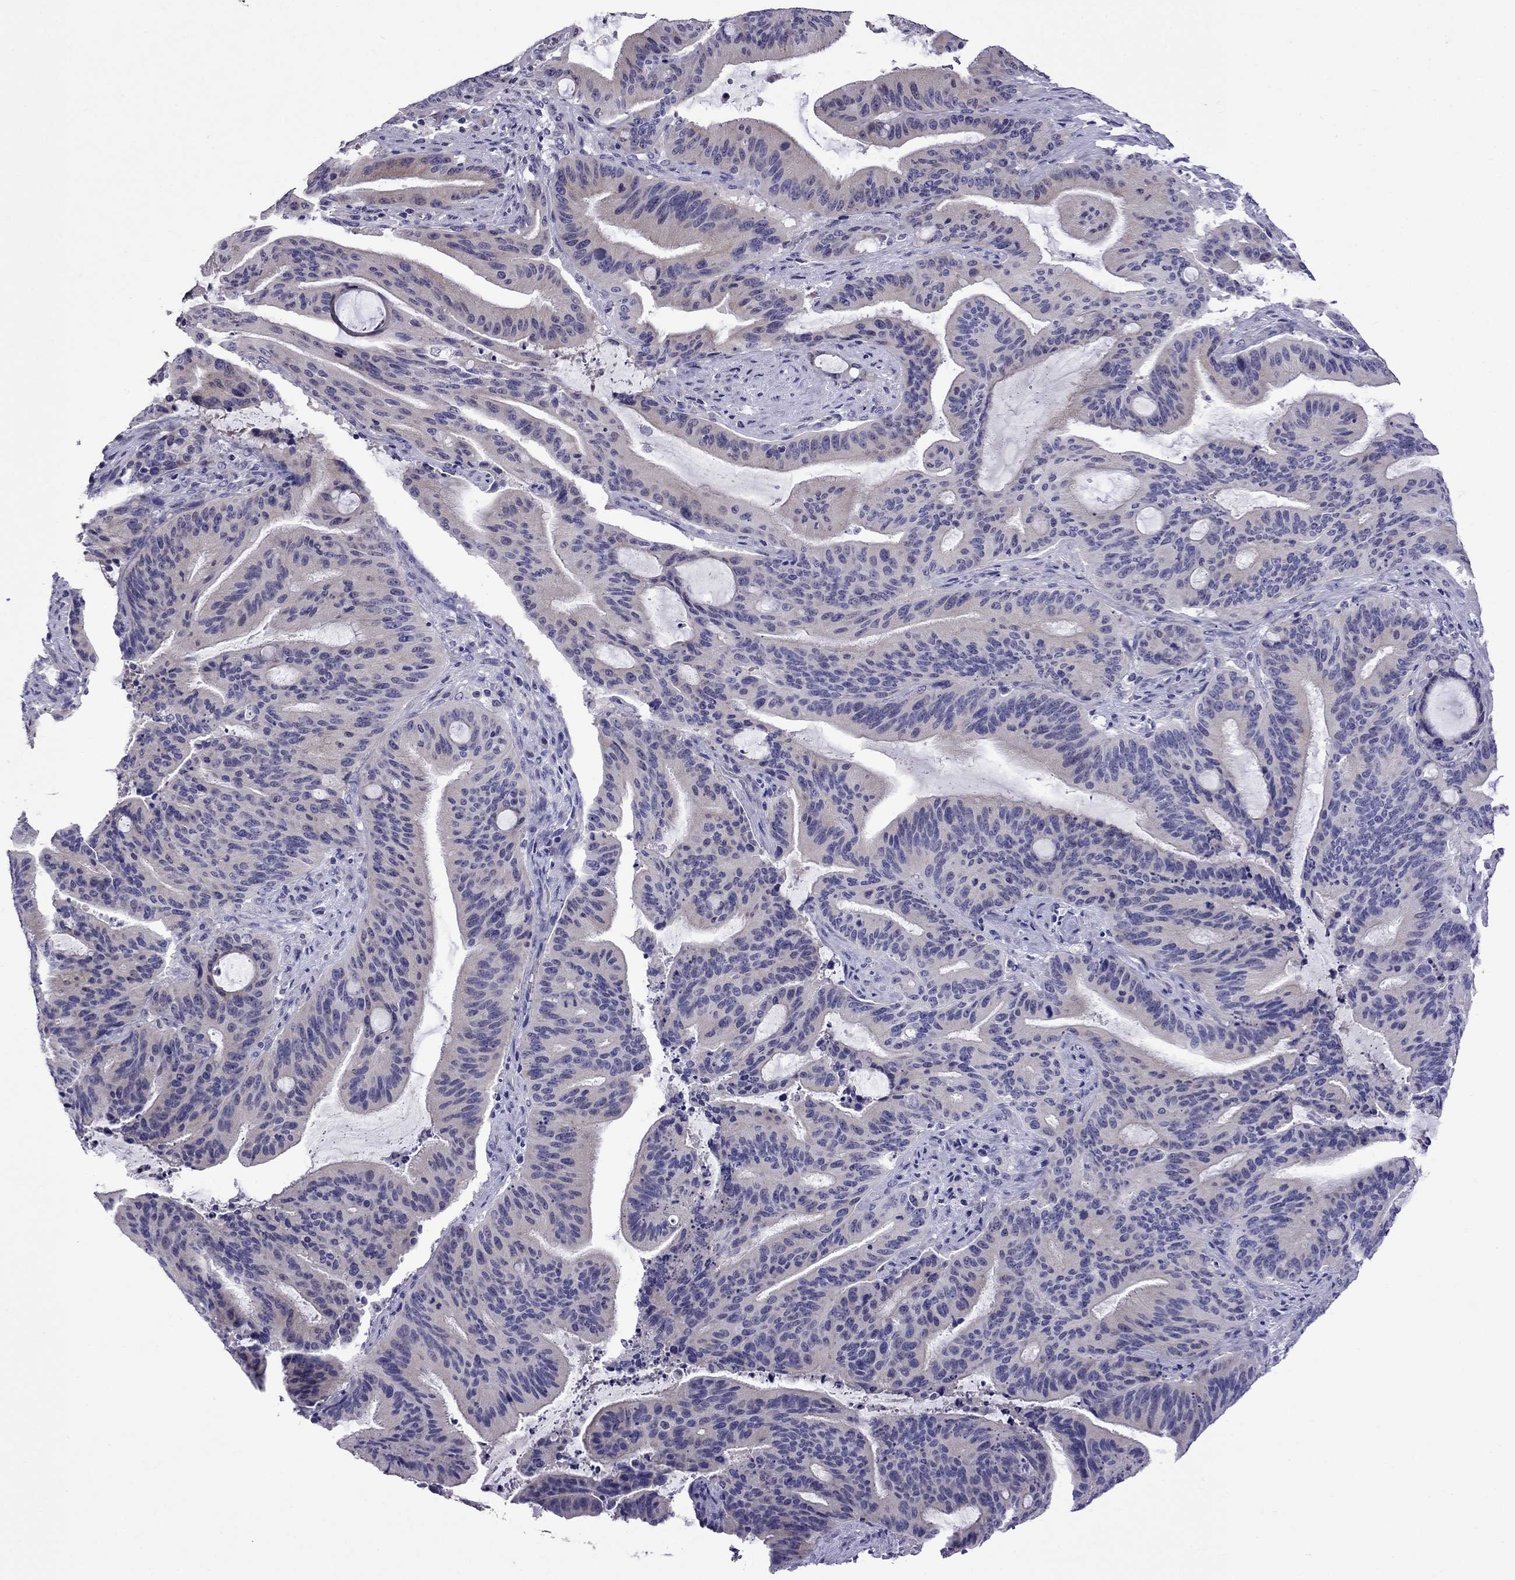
{"staining": {"intensity": "weak", "quantity": "<25%", "location": "cytoplasmic/membranous"}, "tissue": "liver cancer", "cell_type": "Tumor cells", "image_type": "cancer", "snomed": [{"axis": "morphology", "description": "Cholangiocarcinoma"}, {"axis": "topography", "description": "Liver"}], "caption": "A photomicrograph of liver cholangiocarcinoma stained for a protein demonstrates no brown staining in tumor cells.", "gene": "OXCT2", "patient": {"sex": "female", "age": 73}}